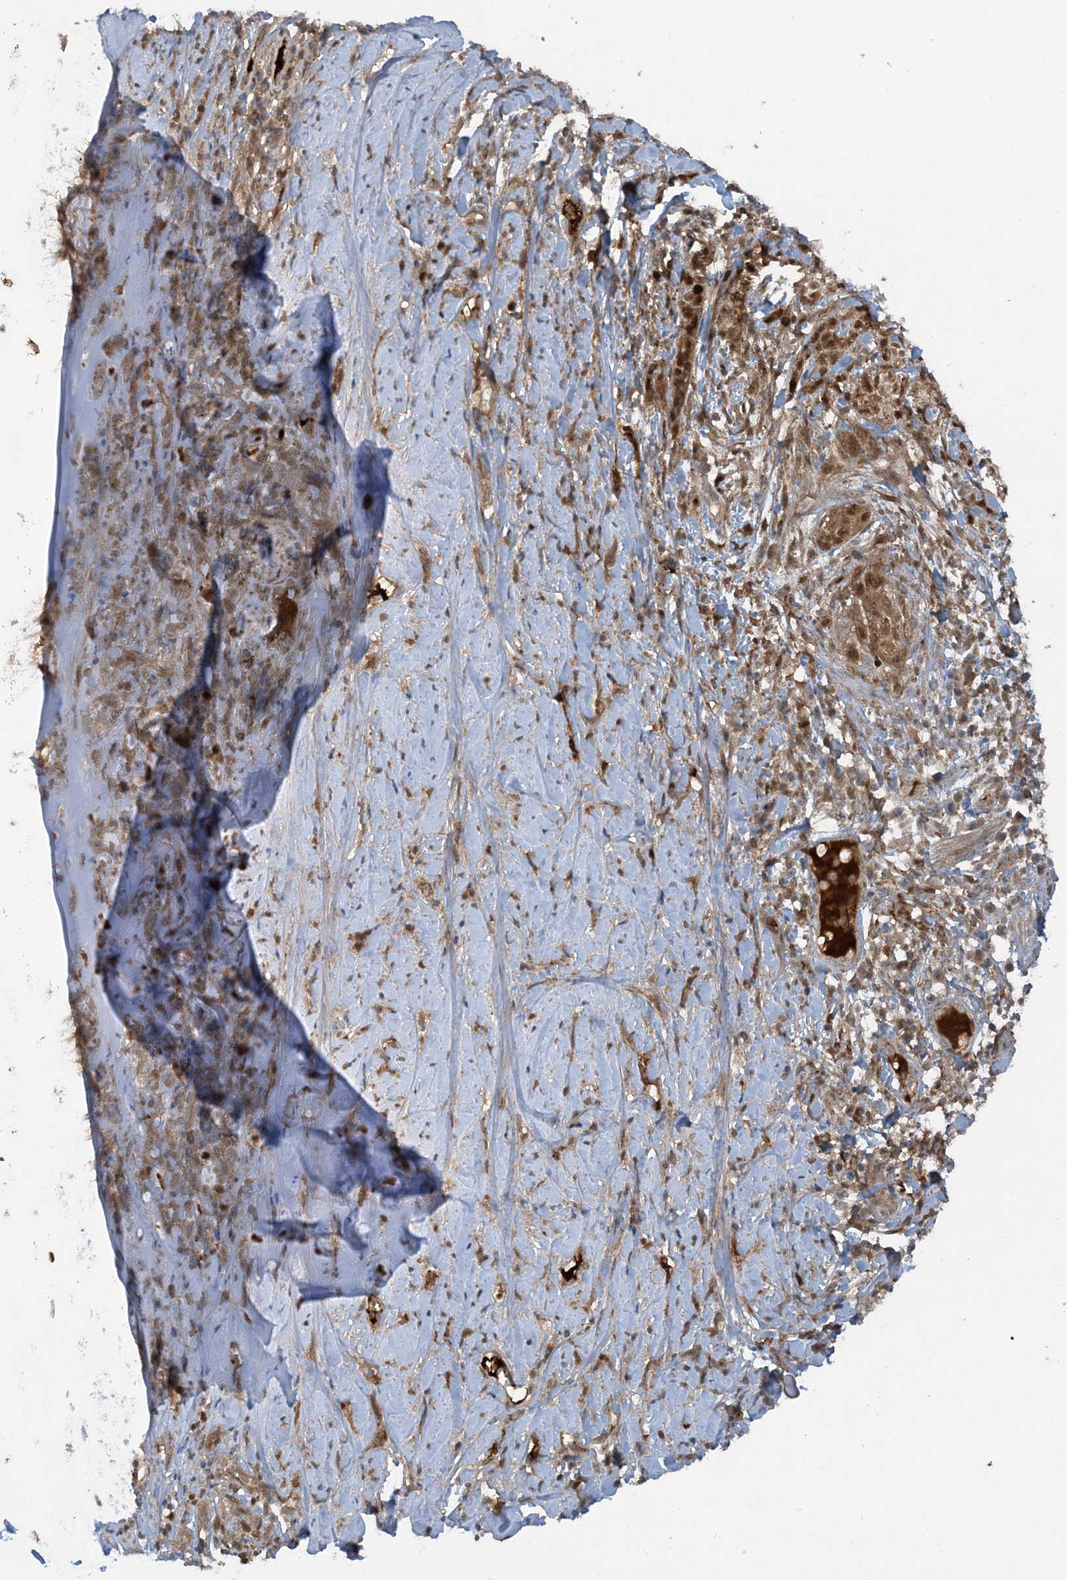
{"staining": {"intensity": "weak", "quantity": "25%-75%", "location": "cytoplasmic/membranous"}, "tissue": "adipose tissue", "cell_type": "Adipocytes", "image_type": "normal", "snomed": [{"axis": "morphology", "description": "Normal tissue, NOS"}, {"axis": "morphology", "description": "Basal cell carcinoma"}, {"axis": "topography", "description": "Cartilage tissue"}, {"axis": "topography", "description": "Nasopharynx"}, {"axis": "topography", "description": "Oral tissue"}], "caption": "Adipose tissue stained with a brown dye demonstrates weak cytoplasmic/membranous positive positivity in approximately 25%-75% of adipocytes.", "gene": "STAM2", "patient": {"sex": "female", "age": 77}}